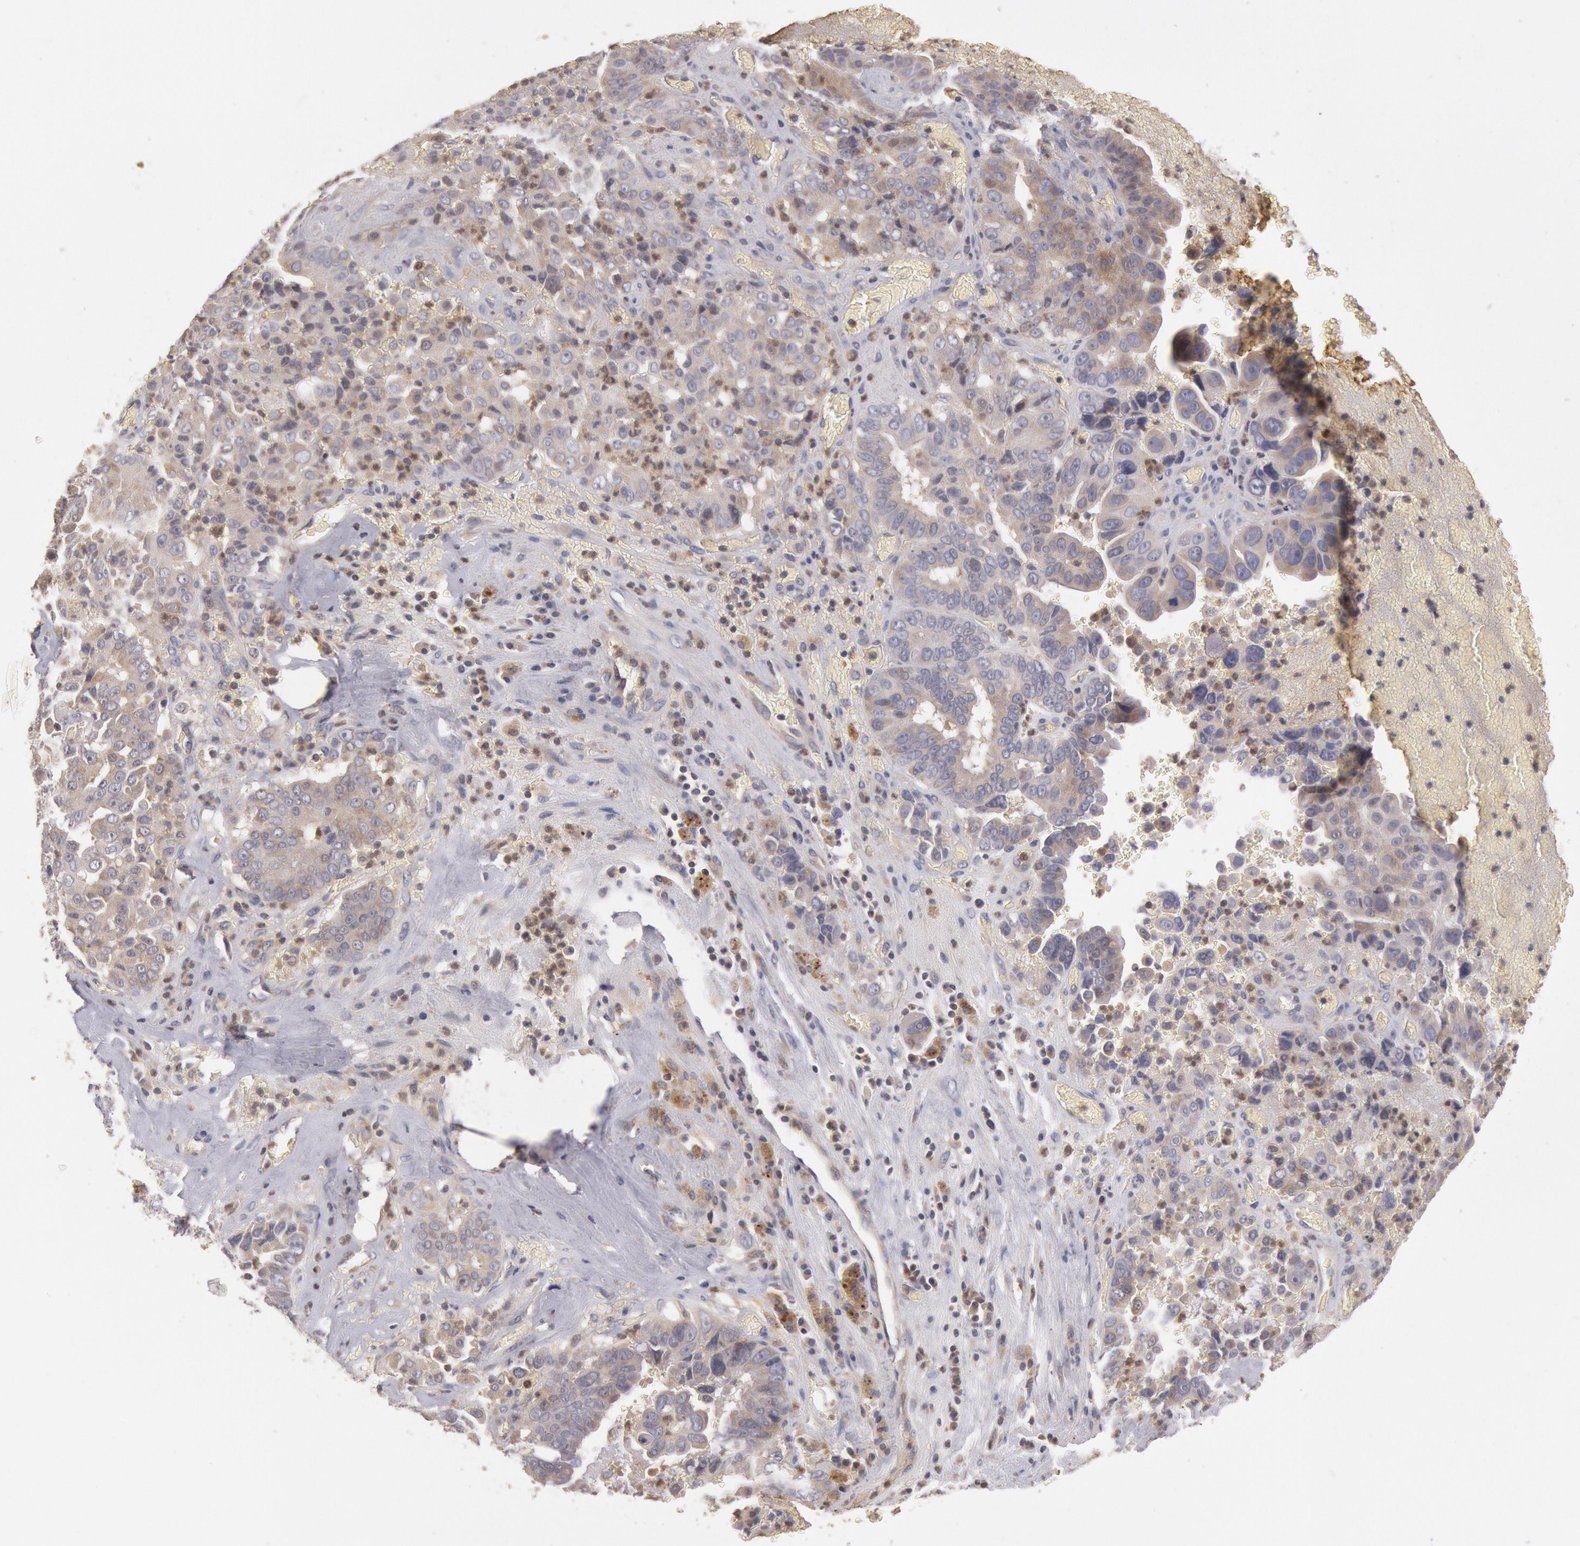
{"staining": {"intensity": "weak", "quantity": "25%-75%", "location": "cytoplasmic/membranous"}, "tissue": "liver cancer", "cell_type": "Tumor cells", "image_type": "cancer", "snomed": [{"axis": "morphology", "description": "Cholangiocarcinoma"}, {"axis": "topography", "description": "Liver"}], "caption": "Immunohistochemical staining of human cholangiocarcinoma (liver) demonstrates low levels of weak cytoplasmic/membranous protein expression in approximately 25%-75% of tumor cells.", "gene": "PIK3R1", "patient": {"sex": "female", "age": 79}}